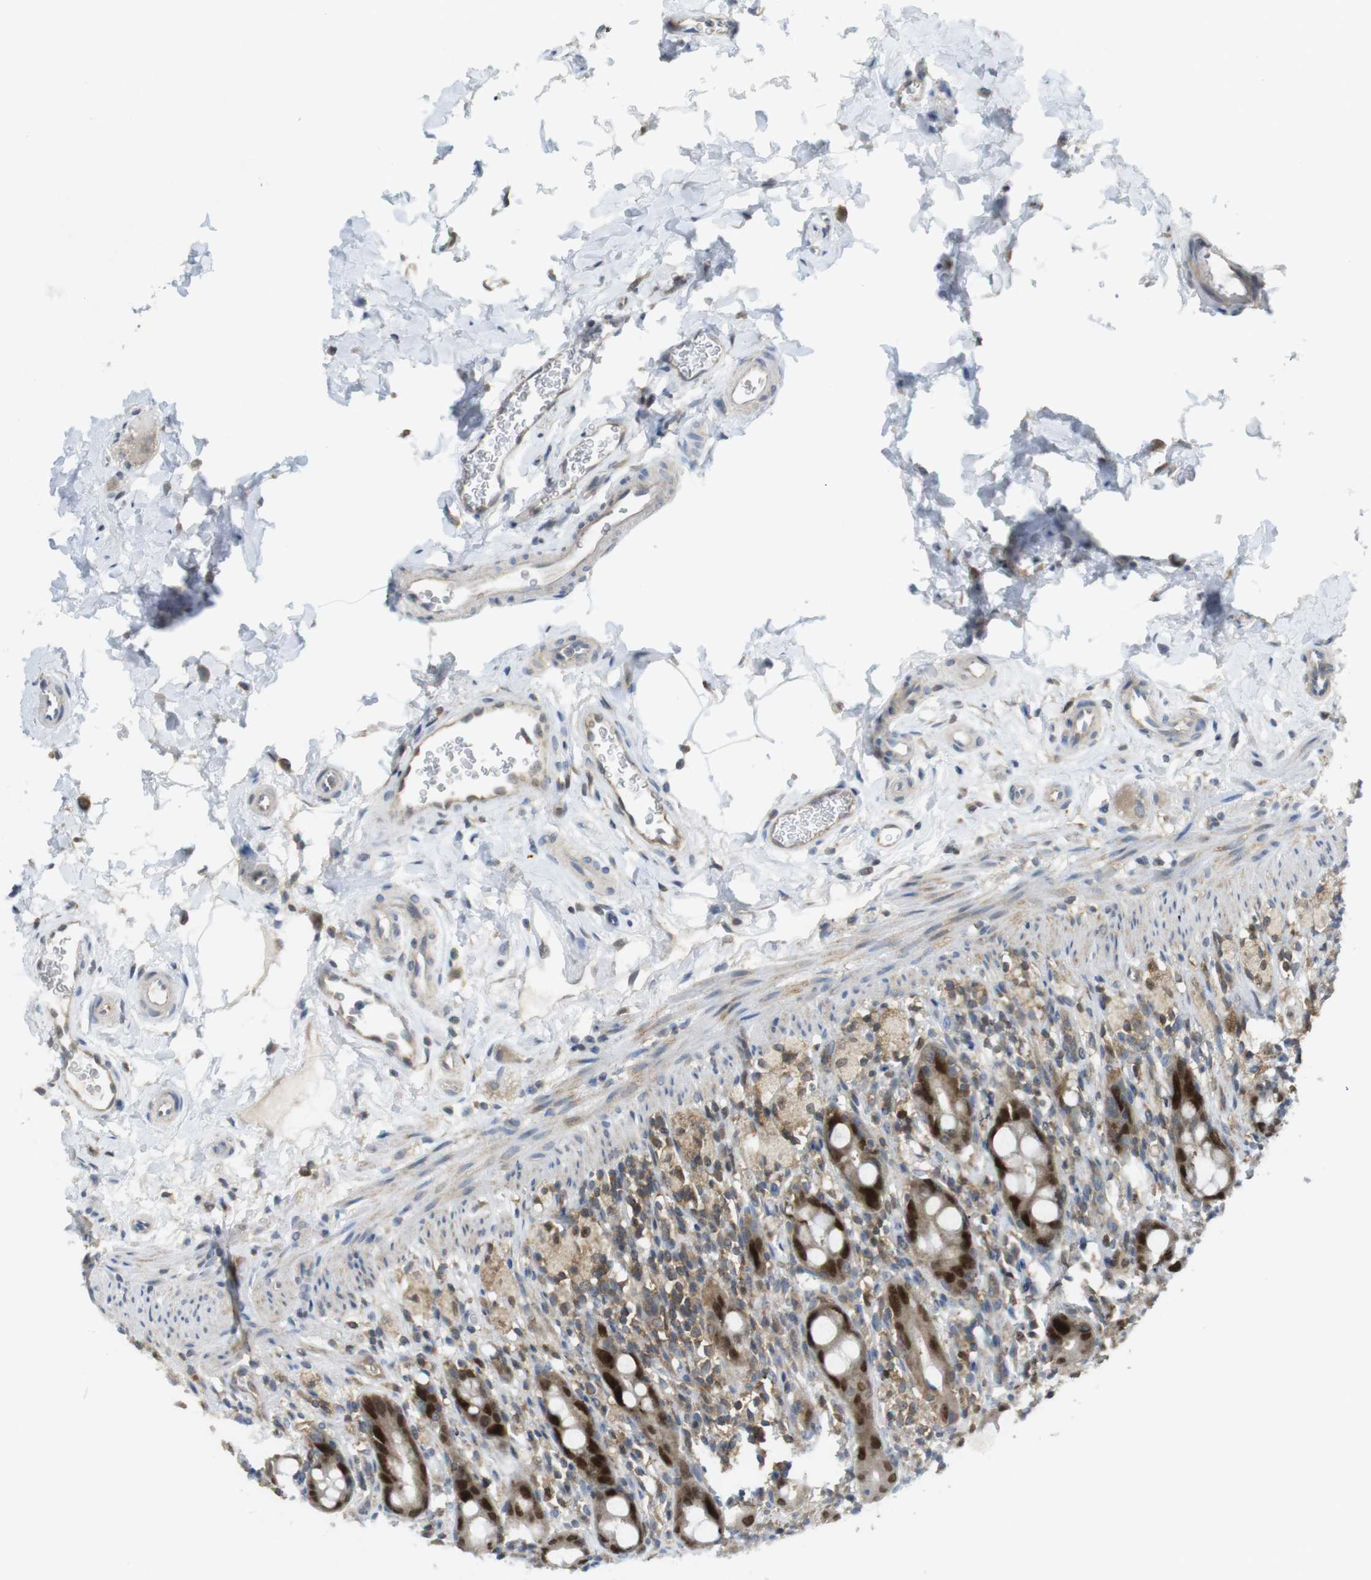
{"staining": {"intensity": "strong", "quantity": ">75%", "location": "nuclear"}, "tissue": "rectum", "cell_type": "Glandular cells", "image_type": "normal", "snomed": [{"axis": "morphology", "description": "Normal tissue, NOS"}, {"axis": "topography", "description": "Rectum"}], "caption": "Immunohistochemical staining of normal rectum demonstrates >75% levels of strong nuclear protein expression in about >75% of glandular cells.", "gene": "RCC1", "patient": {"sex": "male", "age": 44}}